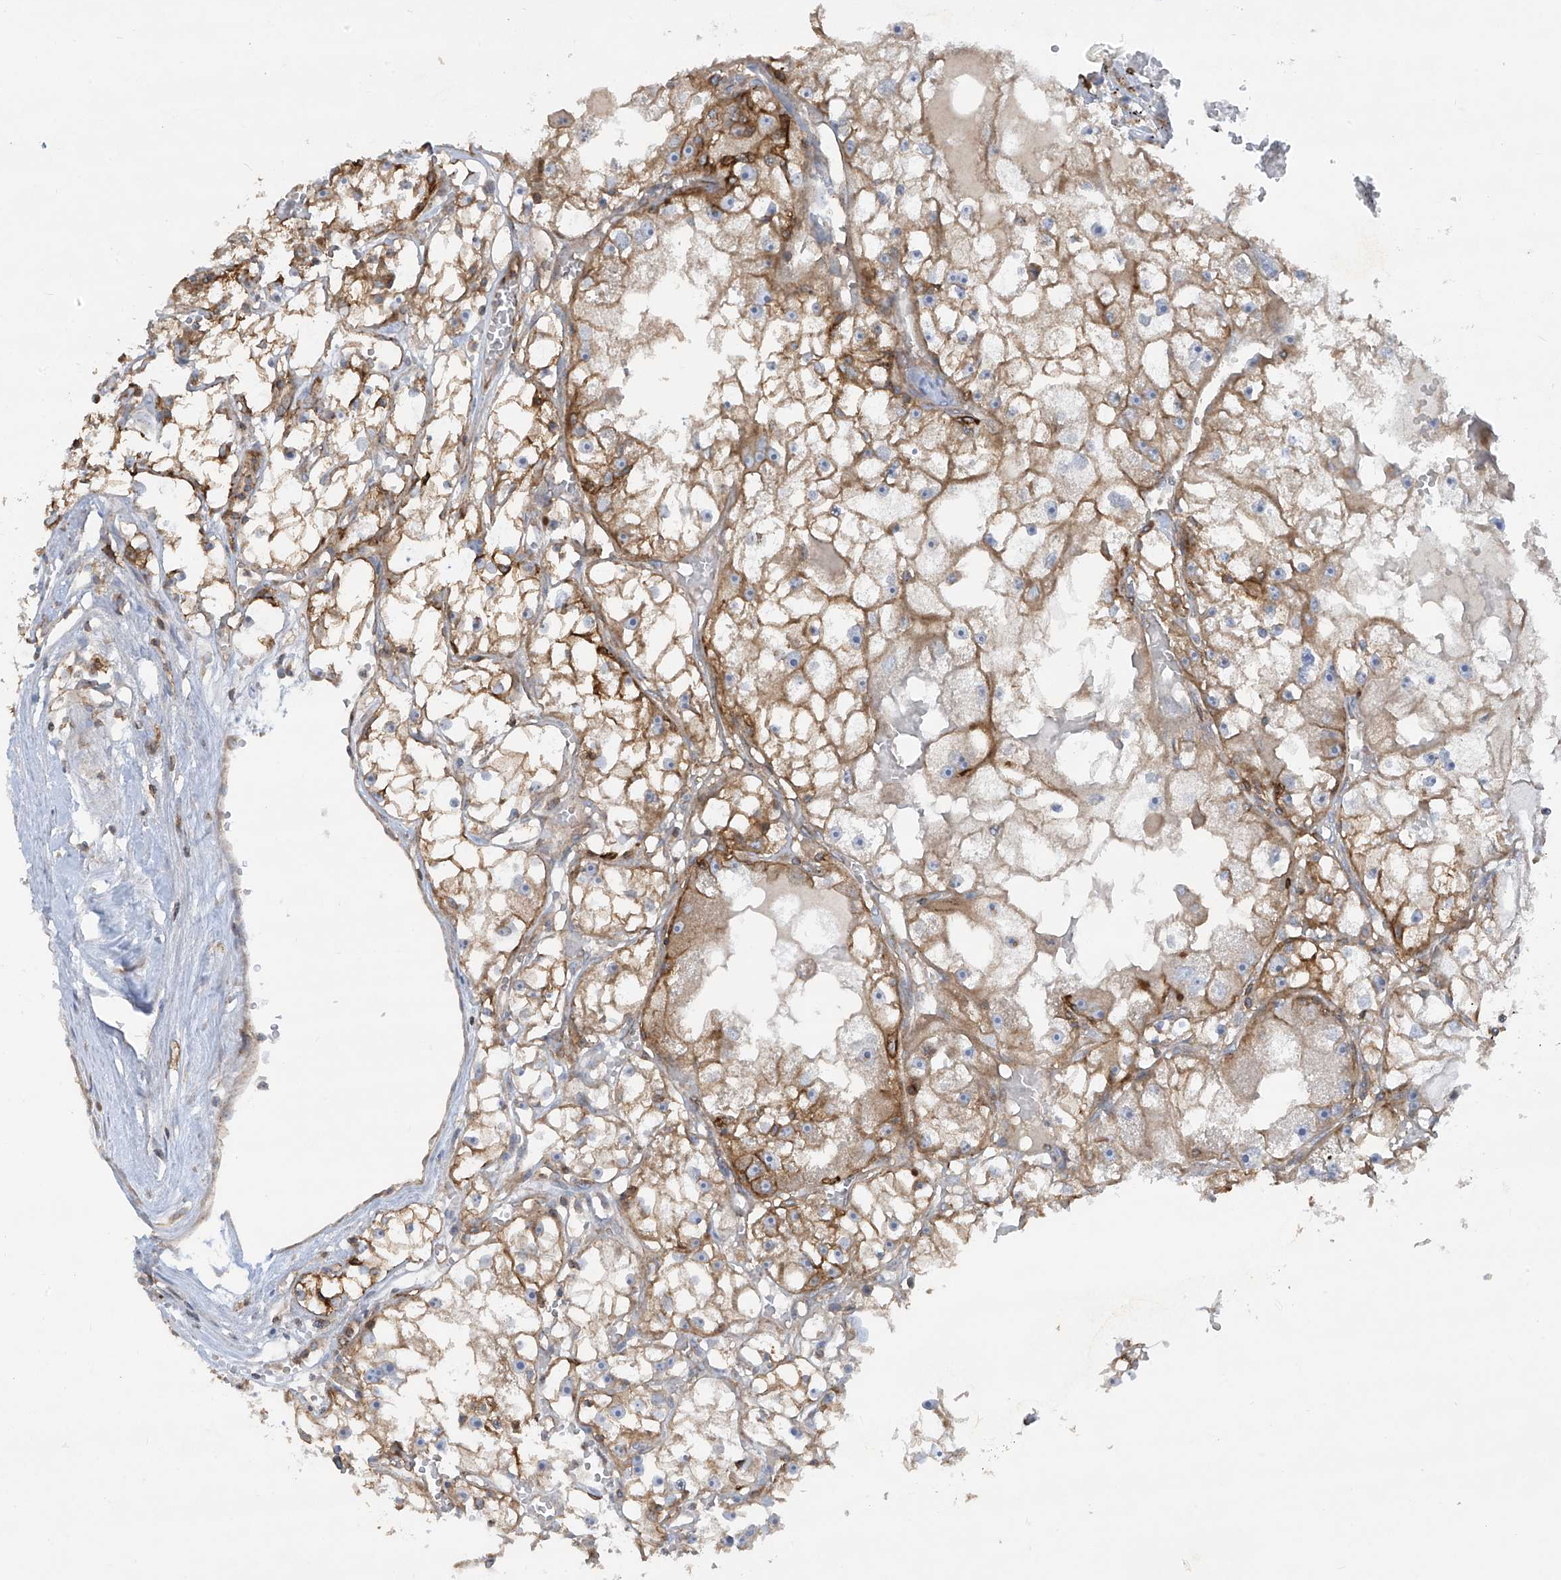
{"staining": {"intensity": "moderate", "quantity": ">75%", "location": "cytoplasmic/membranous"}, "tissue": "renal cancer", "cell_type": "Tumor cells", "image_type": "cancer", "snomed": [{"axis": "morphology", "description": "Adenocarcinoma, NOS"}, {"axis": "topography", "description": "Kidney"}], "caption": "Immunohistochemistry (DAB (3,3'-diaminobenzidine)) staining of human renal cancer (adenocarcinoma) reveals moderate cytoplasmic/membranous protein staining in approximately >75% of tumor cells.", "gene": "HLA-E", "patient": {"sex": "male", "age": 56}}